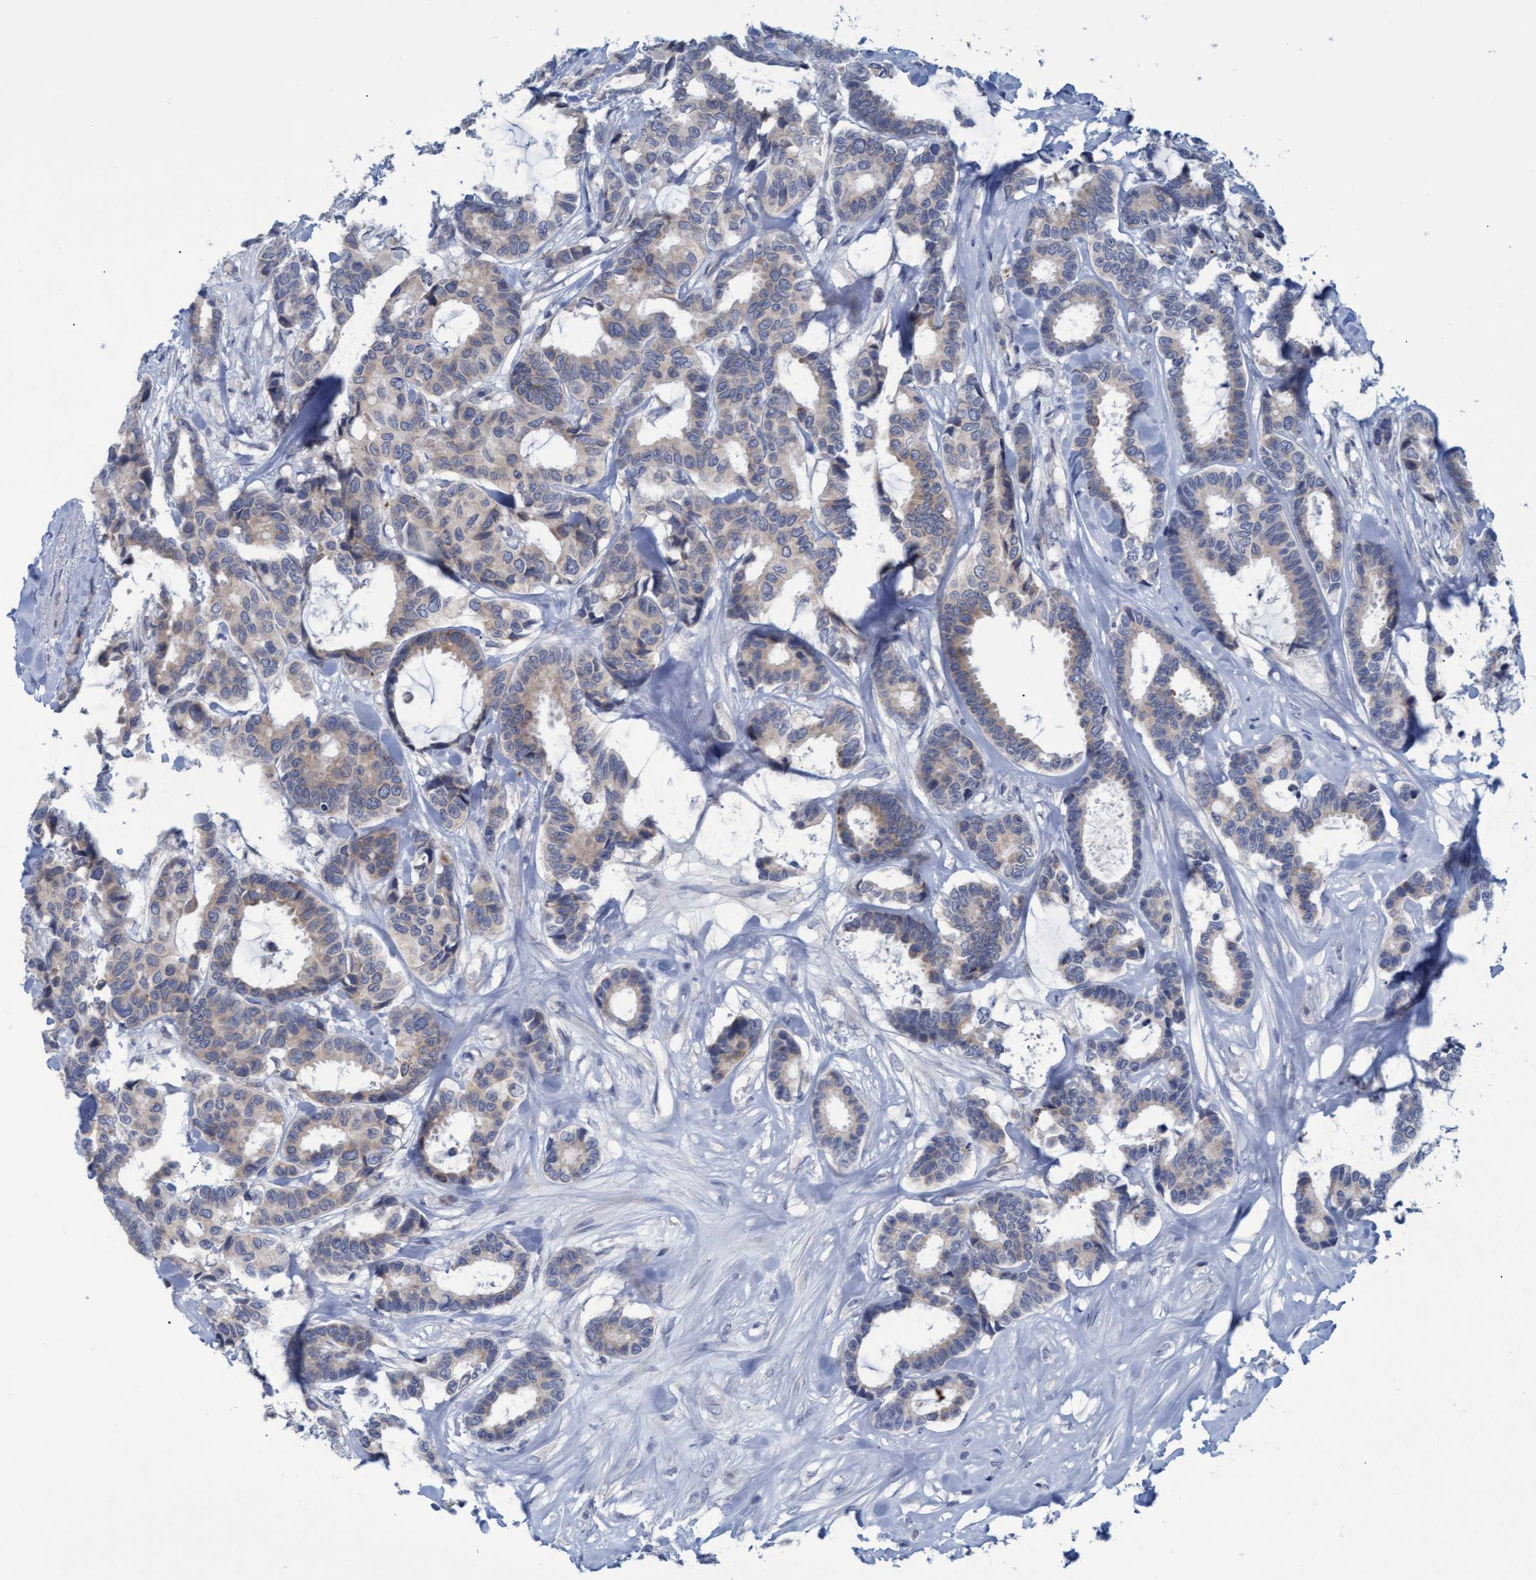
{"staining": {"intensity": "weak", "quantity": "<25%", "location": "cytoplasmic/membranous"}, "tissue": "breast cancer", "cell_type": "Tumor cells", "image_type": "cancer", "snomed": [{"axis": "morphology", "description": "Duct carcinoma"}, {"axis": "topography", "description": "Breast"}], "caption": "Tumor cells are negative for brown protein staining in breast invasive ductal carcinoma.", "gene": "SSTR3", "patient": {"sex": "female", "age": 87}}